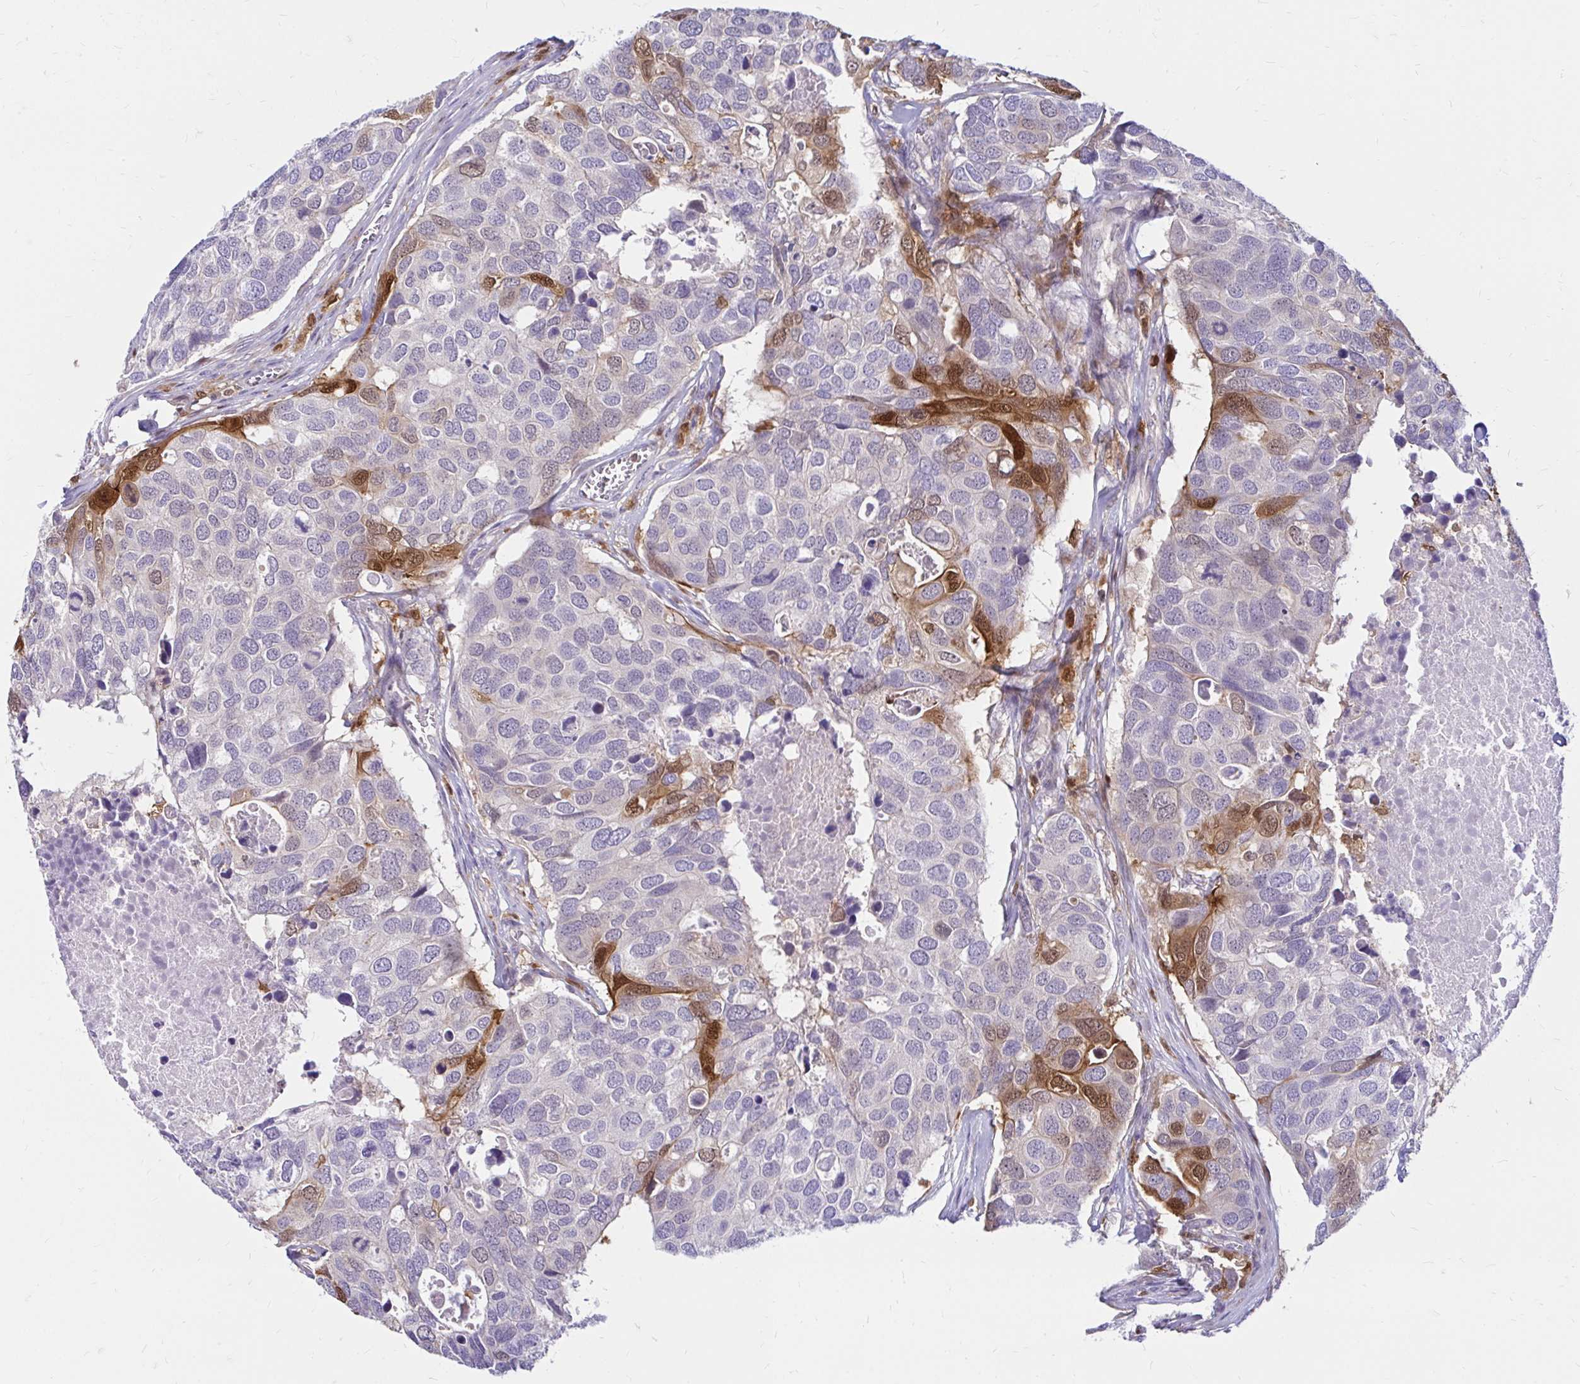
{"staining": {"intensity": "moderate", "quantity": "<25%", "location": "cytoplasmic/membranous,nuclear"}, "tissue": "breast cancer", "cell_type": "Tumor cells", "image_type": "cancer", "snomed": [{"axis": "morphology", "description": "Duct carcinoma"}, {"axis": "topography", "description": "Breast"}], "caption": "This micrograph exhibits breast cancer stained with immunohistochemistry (IHC) to label a protein in brown. The cytoplasmic/membranous and nuclear of tumor cells show moderate positivity for the protein. Nuclei are counter-stained blue.", "gene": "PYCARD", "patient": {"sex": "female", "age": 83}}